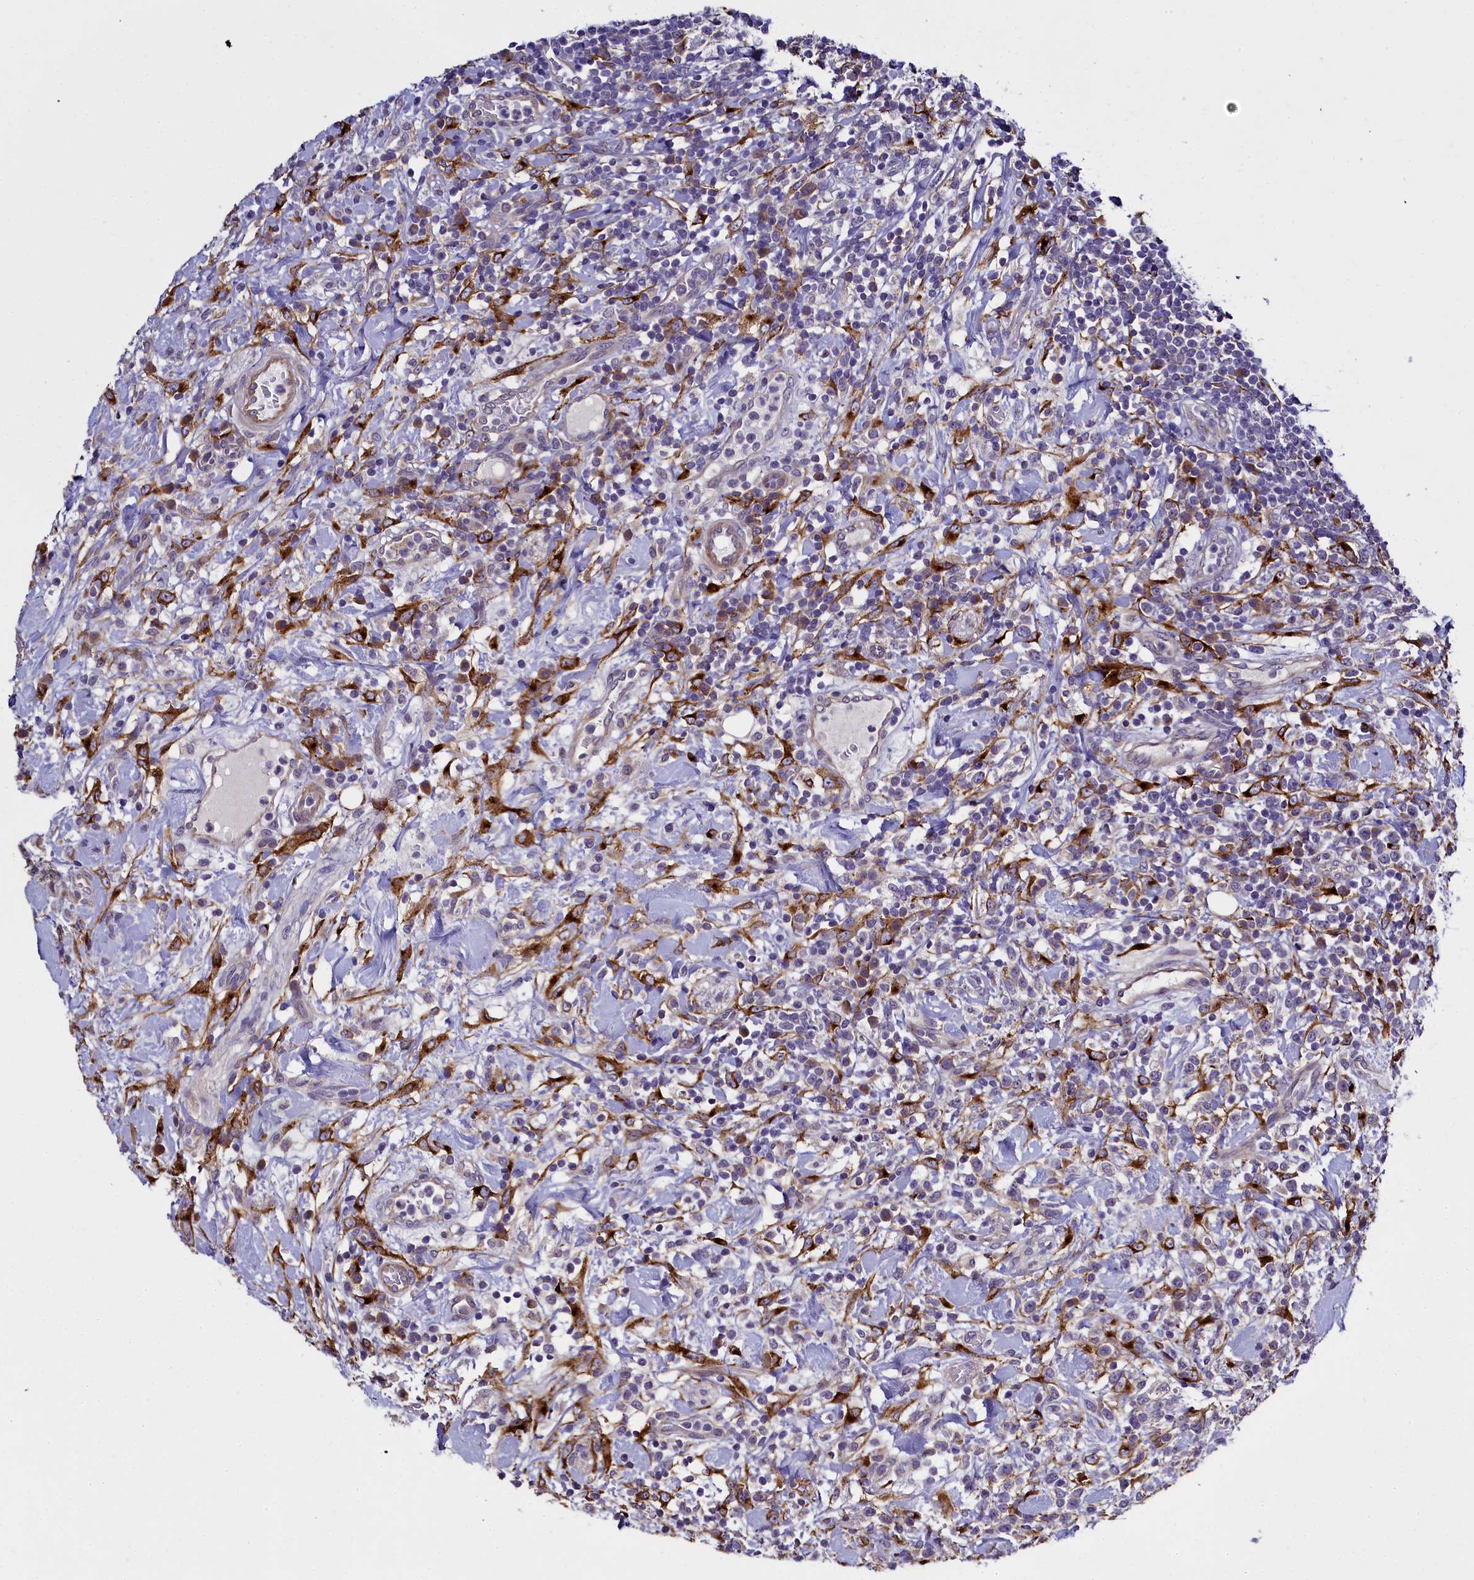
{"staining": {"intensity": "negative", "quantity": "none", "location": "none"}, "tissue": "lymphoma", "cell_type": "Tumor cells", "image_type": "cancer", "snomed": [{"axis": "morphology", "description": "Malignant lymphoma, non-Hodgkin's type, High grade"}, {"axis": "topography", "description": "Colon"}], "caption": "This is a histopathology image of immunohistochemistry (IHC) staining of lymphoma, which shows no staining in tumor cells. Brightfield microscopy of immunohistochemistry stained with DAB (brown) and hematoxylin (blue), captured at high magnification.", "gene": "MRC2", "patient": {"sex": "female", "age": 53}}